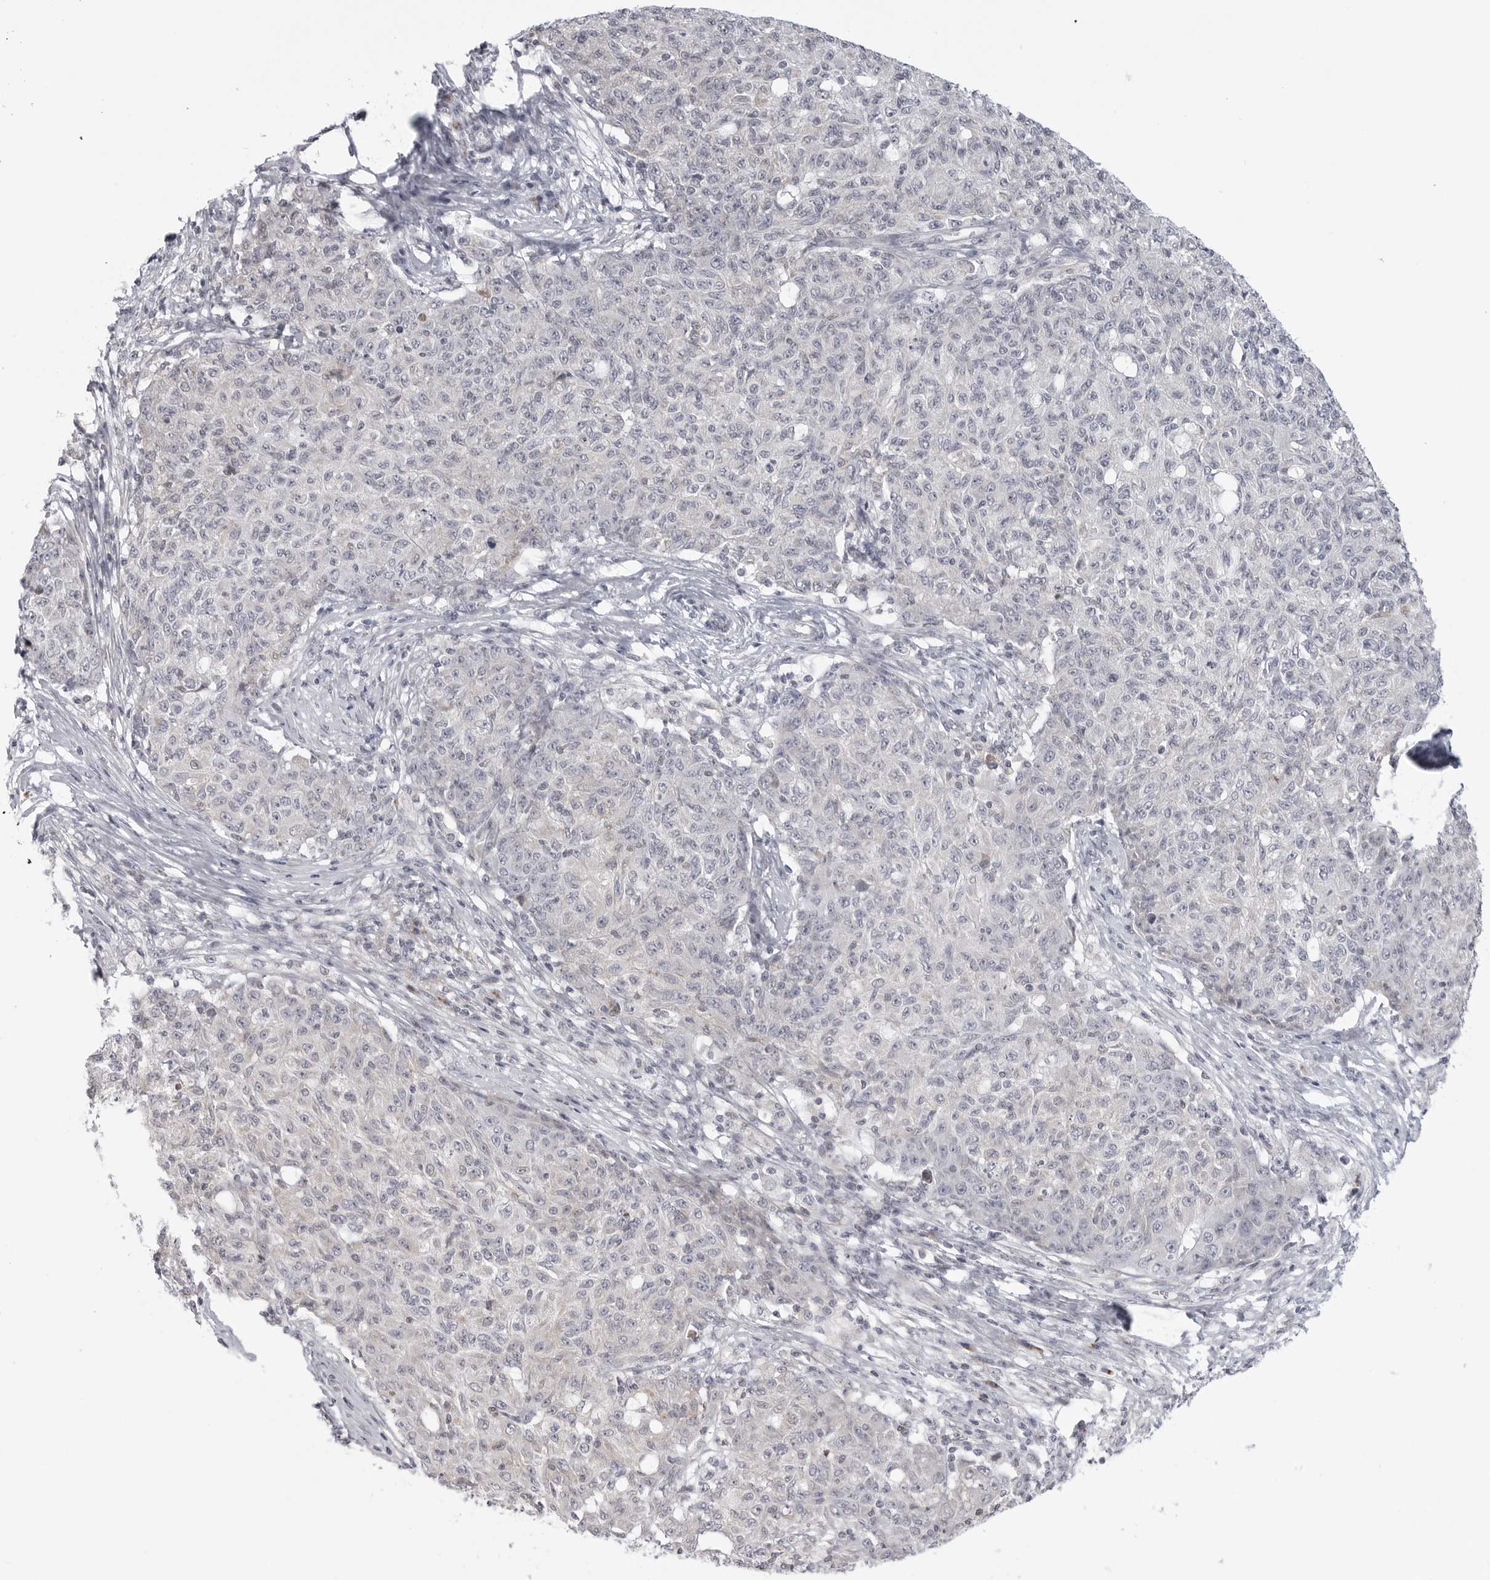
{"staining": {"intensity": "negative", "quantity": "none", "location": "none"}, "tissue": "ovarian cancer", "cell_type": "Tumor cells", "image_type": "cancer", "snomed": [{"axis": "morphology", "description": "Carcinoma, endometroid"}, {"axis": "topography", "description": "Ovary"}], "caption": "Immunohistochemistry (IHC) micrograph of endometroid carcinoma (ovarian) stained for a protein (brown), which shows no expression in tumor cells. Nuclei are stained in blue.", "gene": "MAP7D1", "patient": {"sex": "female", "age": 42}}